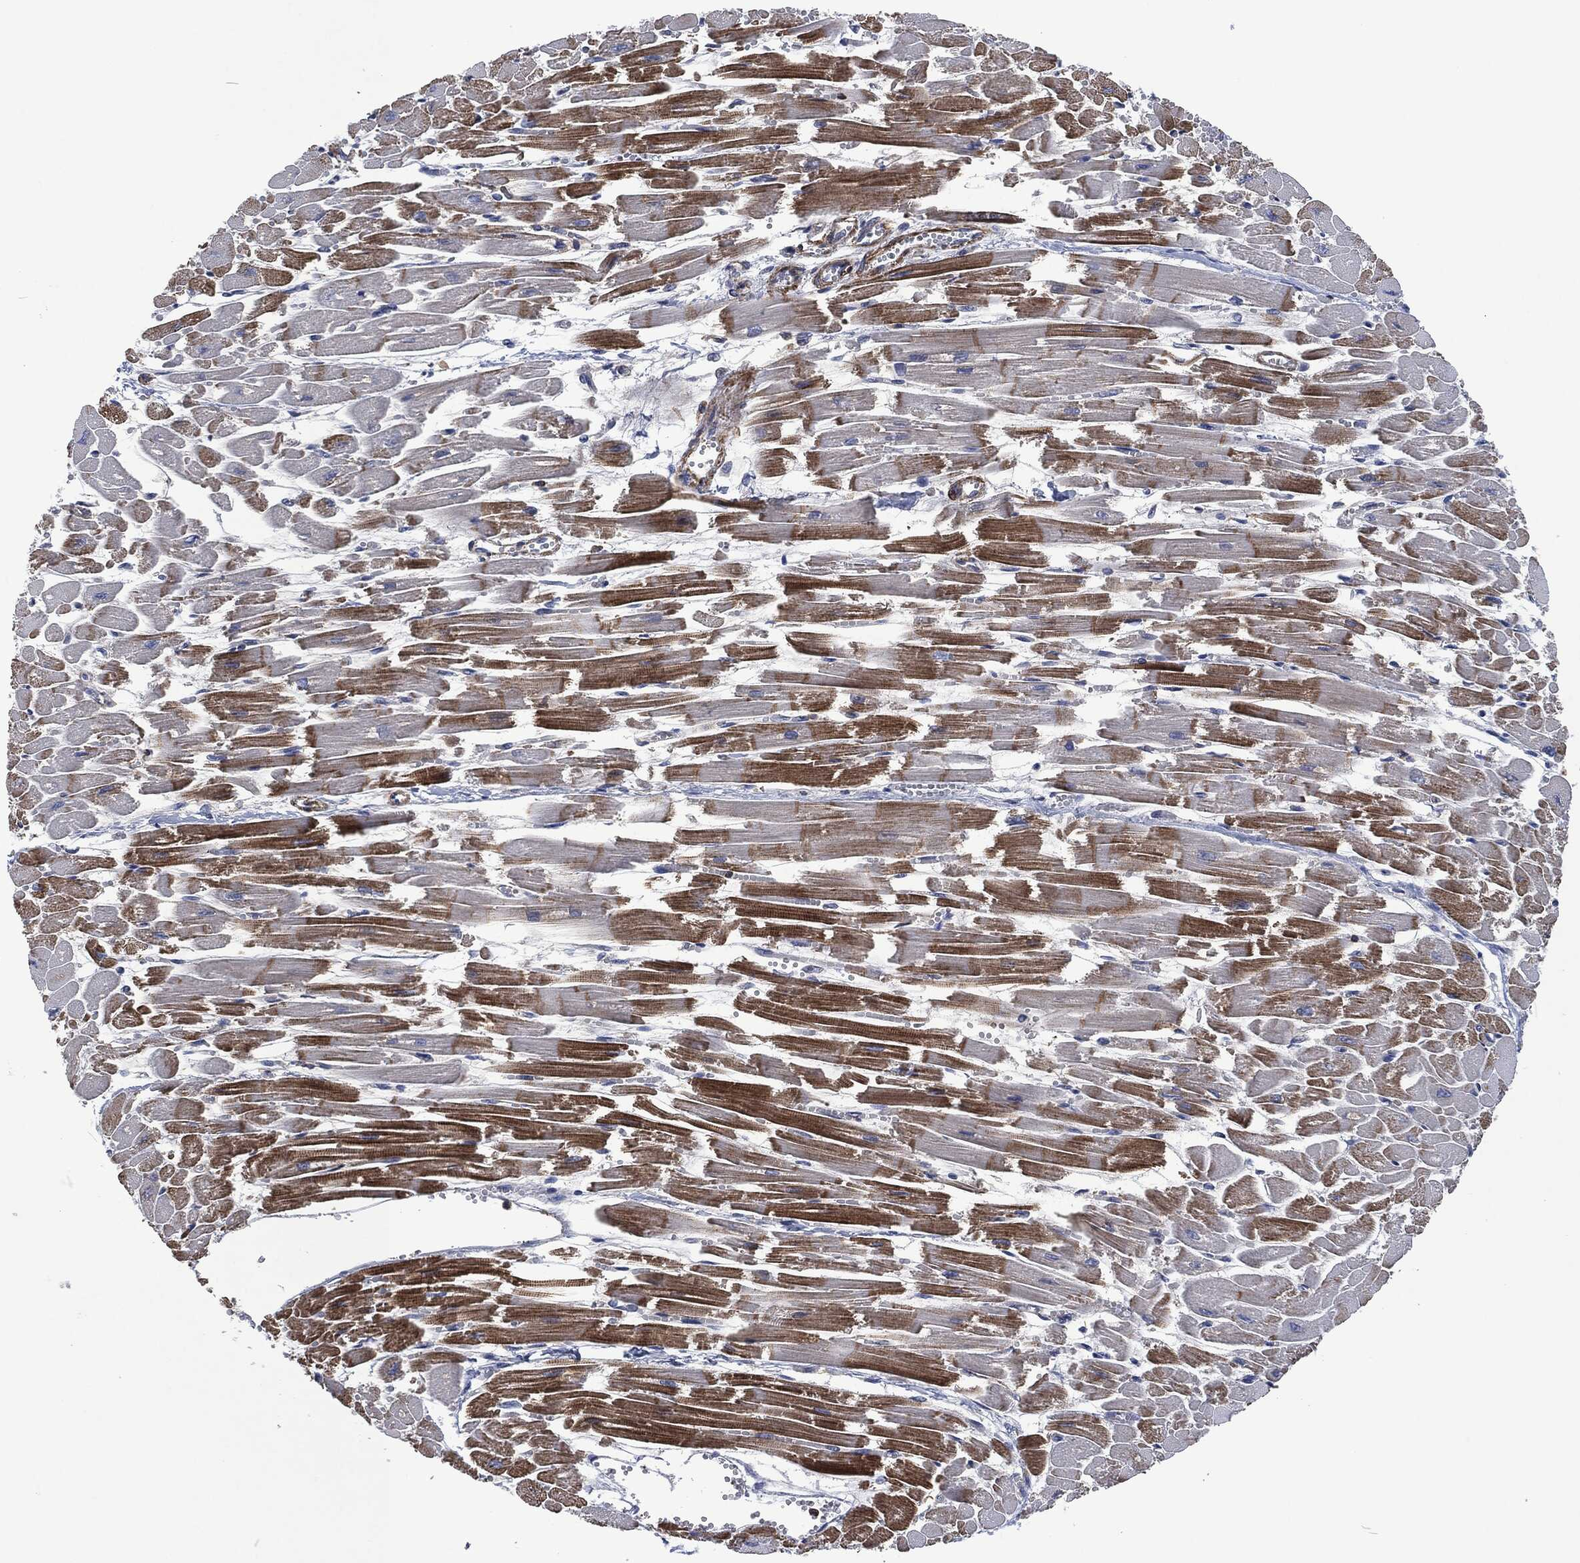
{"staining": {"intensity": "strong", "quantity": "25%-75%", "location": "cytoplasmic/membranous"}, "tissue": "heart muscle", "cell_type": "Cardiomyocytes", "image_type": "normal", "snomed": [{"axis": "morphology", "description": "Normal tissue, NOS"}, {"axis": "topography", "description": "Heart"}], "caption": "Protein staining by immunohistochemistry (IHC) displays strong cytoplasmic/membranous staining in approximately 25%-75% of cardiomyocytes in unremarkable heart muscle. The staining was performed using DAB (3,3'-diaminobenzidine) to visualize the protein expression in brown, while the nuclei were stained in blue with hematoxylin (Magnification: 20x).", "gene": "LGALS9", "patient": {"sex": "female", "age": 52}}